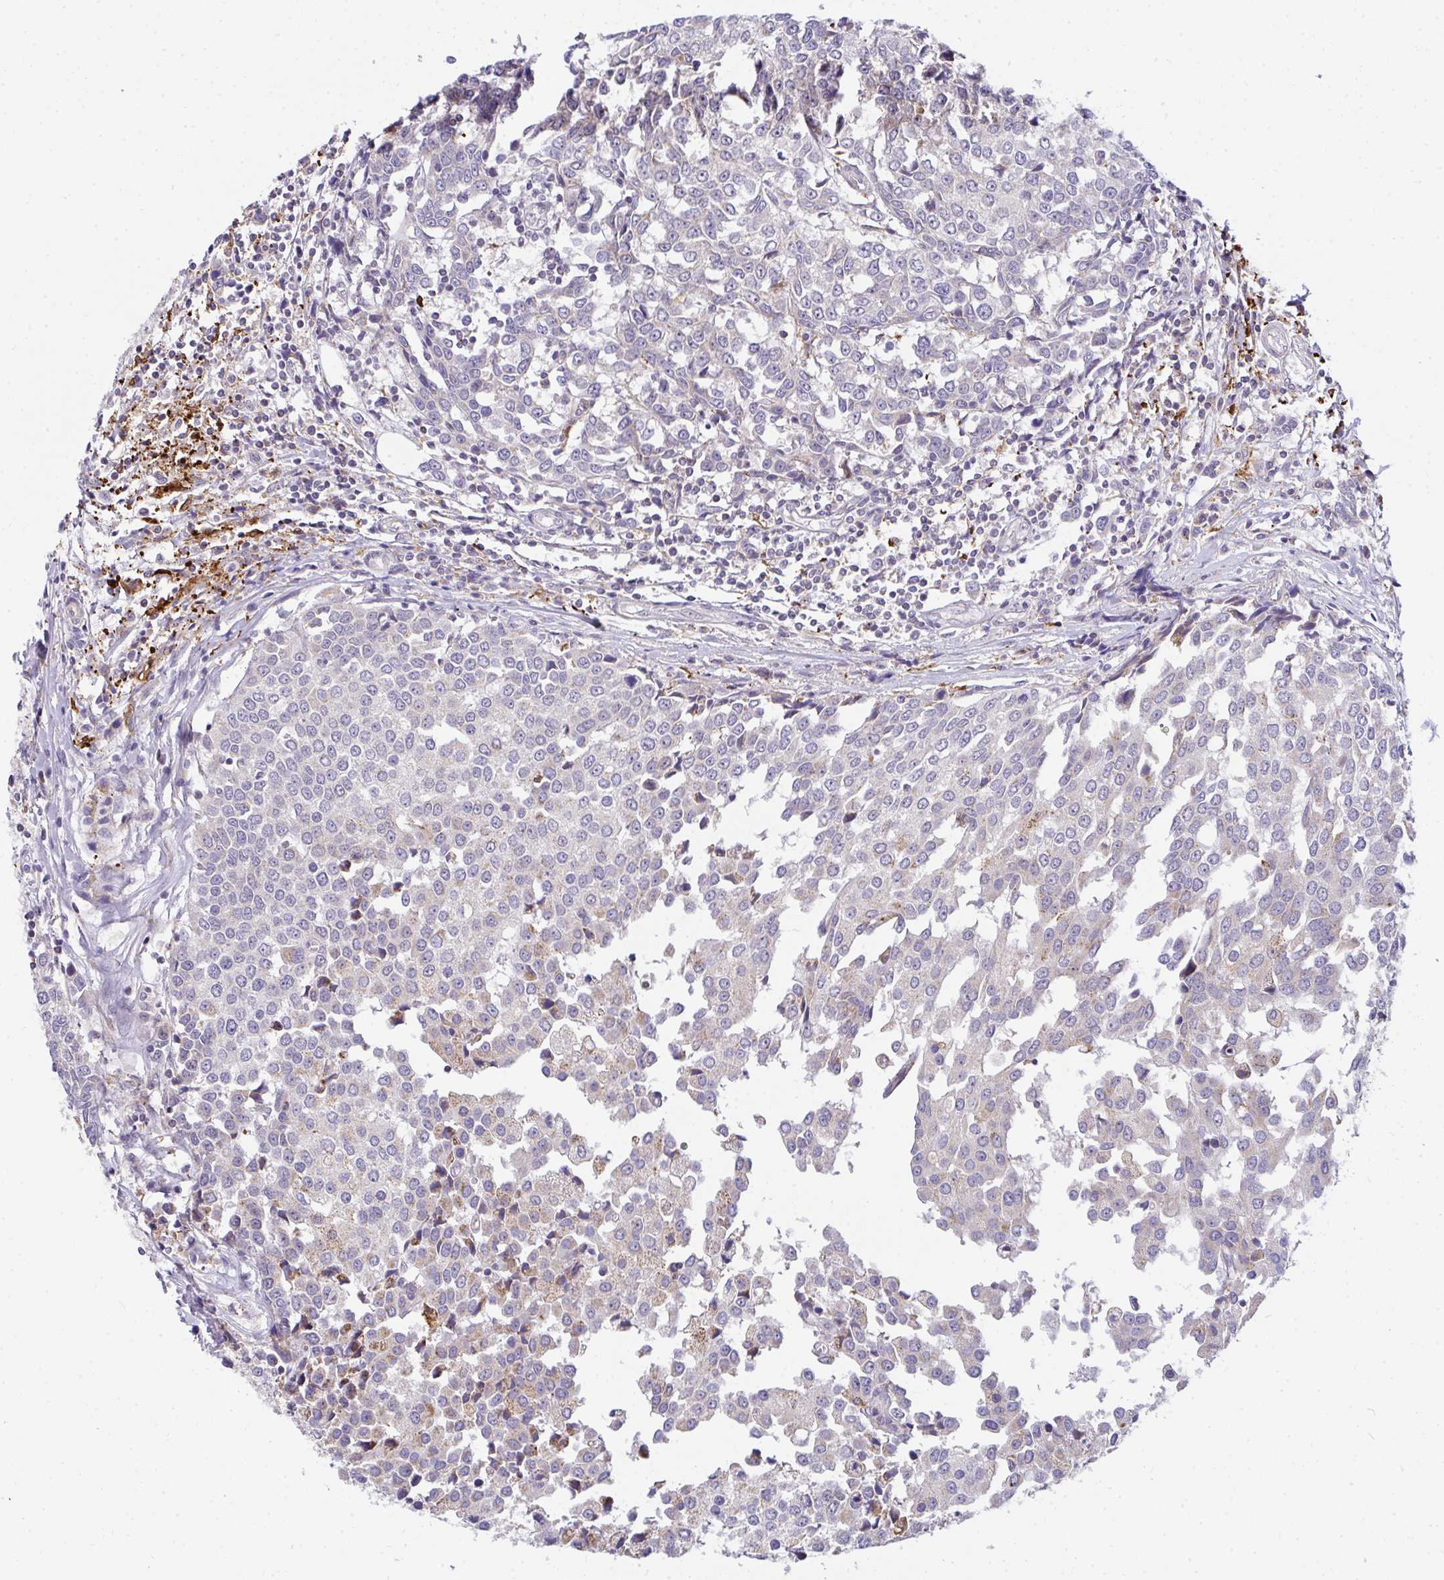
{"staining": {"intensity": "weak", "quantity": "<25%", "location": "cytoplasmic/membranous"}, "tissue": "breast cancer", "cell_type": "Tumor cells", "image_type": "cancer", "snomed": [{"axis": "morphology", "description": "Duct carcinoma"}, {"axis": "topography", "description": "Breast"}], "caption": "Immunohistochemical staining of breast infiltrating ductal carcinoma demonstrates no significant staining in tumor cells. (Stains: DAB immunohistochemistry (IHC) with hematoxylin counter stain, Microscopy: brightfield microscopy at high magnification).", "gene": "SRRM4", "patient": {"sex": "female", "age": 80}}